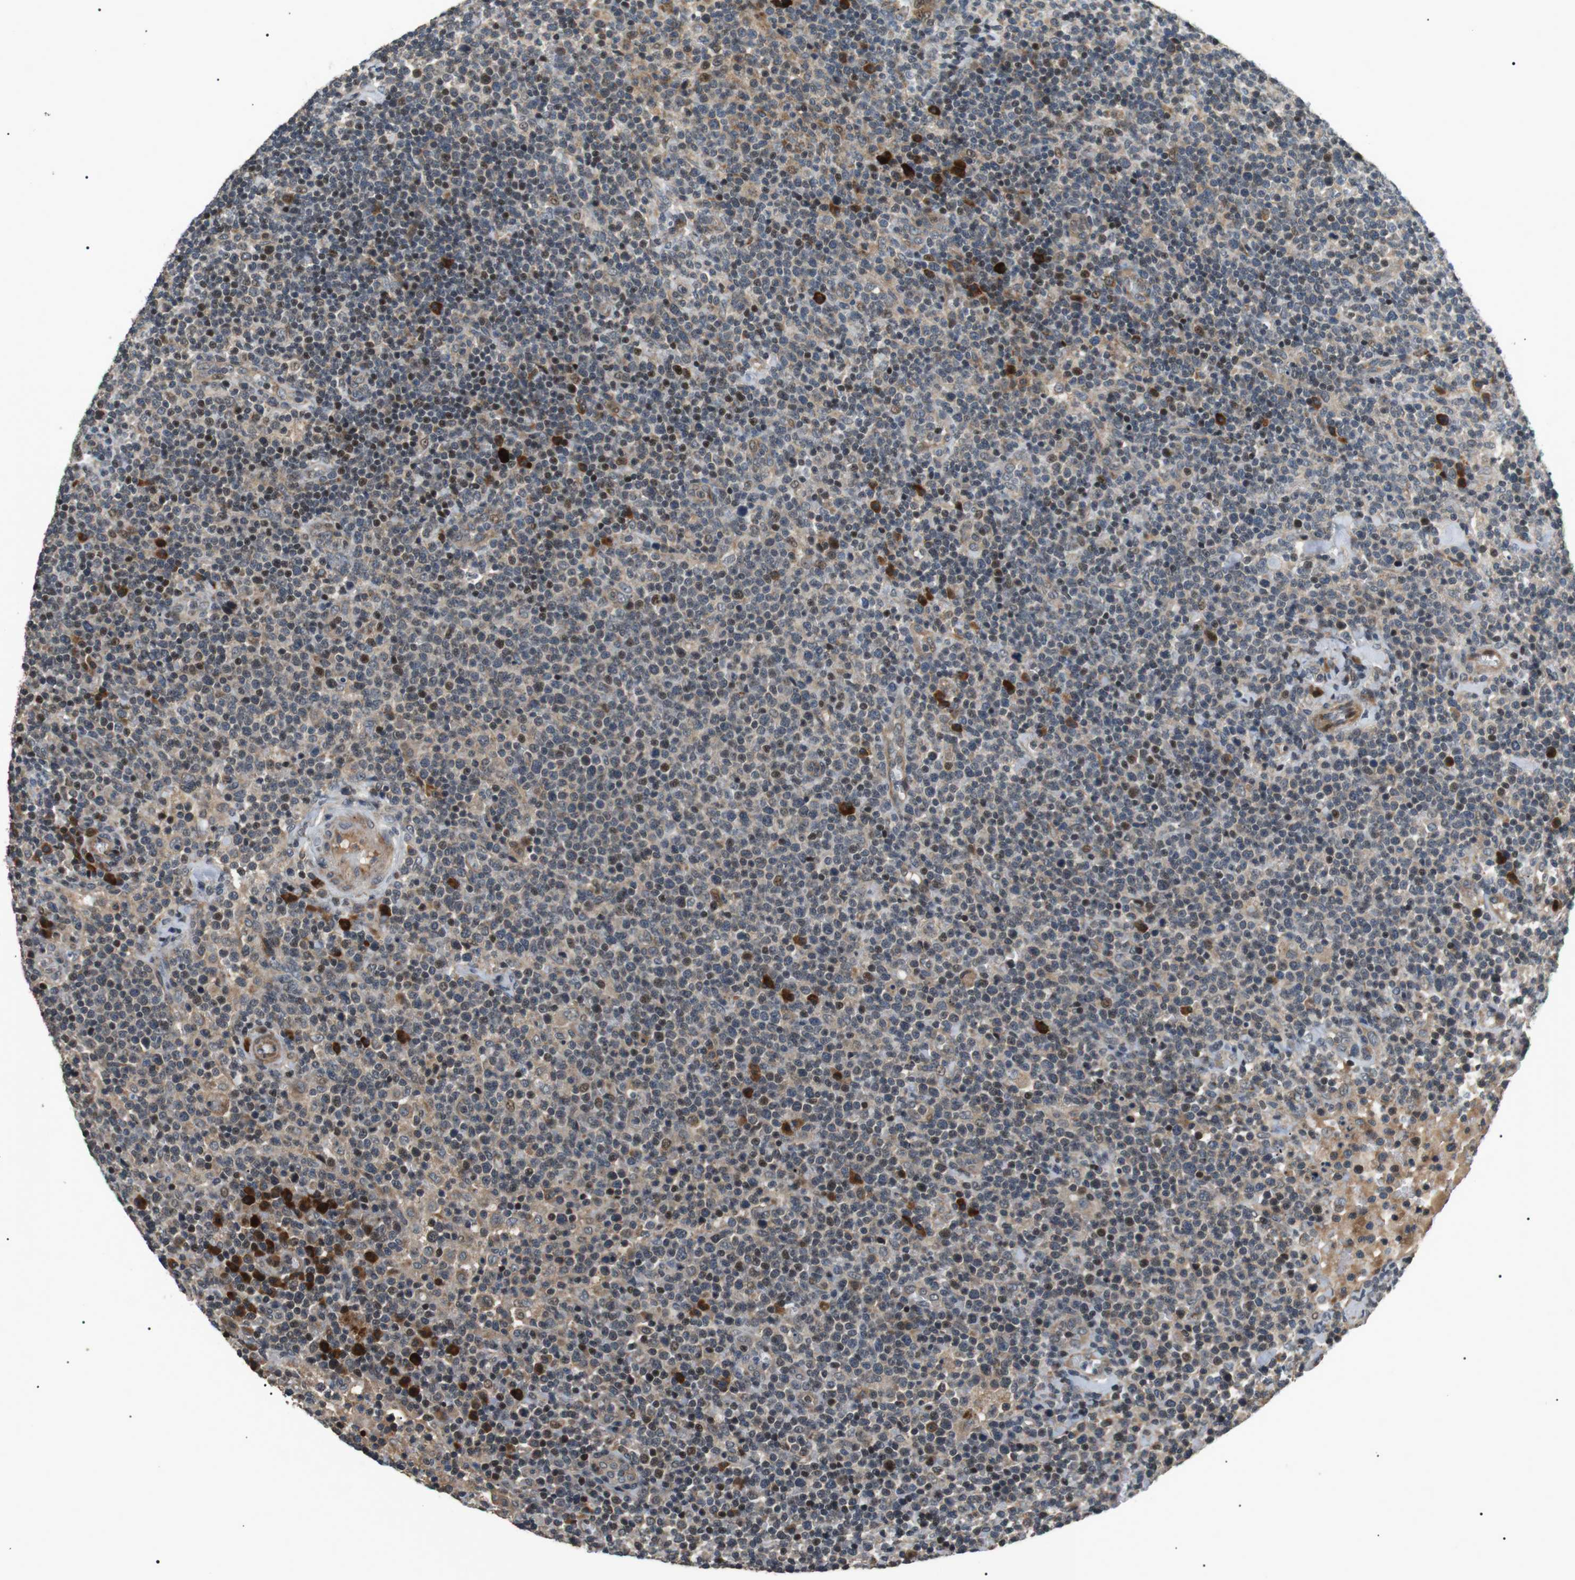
{"staining": {"intensity": "weak", "quantity": "25%-75%", "location": "cytoplasmic/membranous,nuclear"}, "tissue": "lymphoma", "cell_type": "Tumor cells", "image_type": "cancer", "snomed": [{"axis": "morphology", "description": "Malignant lymphoma, non-Hodgkin's type, High grade"}, {"axis": "topography", "description": "Lymph node"}], "caption": "Protein expression analysis of human high-grade malignant lymphoma, non-Hodgkin's type reveals weak cytoplasmic/membranous and nuclear staining in approximately 25%-75% of tumor cells. (DAB IHC with brightfield microscopy, high magnification).", "gene": "HSPA13", "patient": {"sex": "male", "age": 61}}